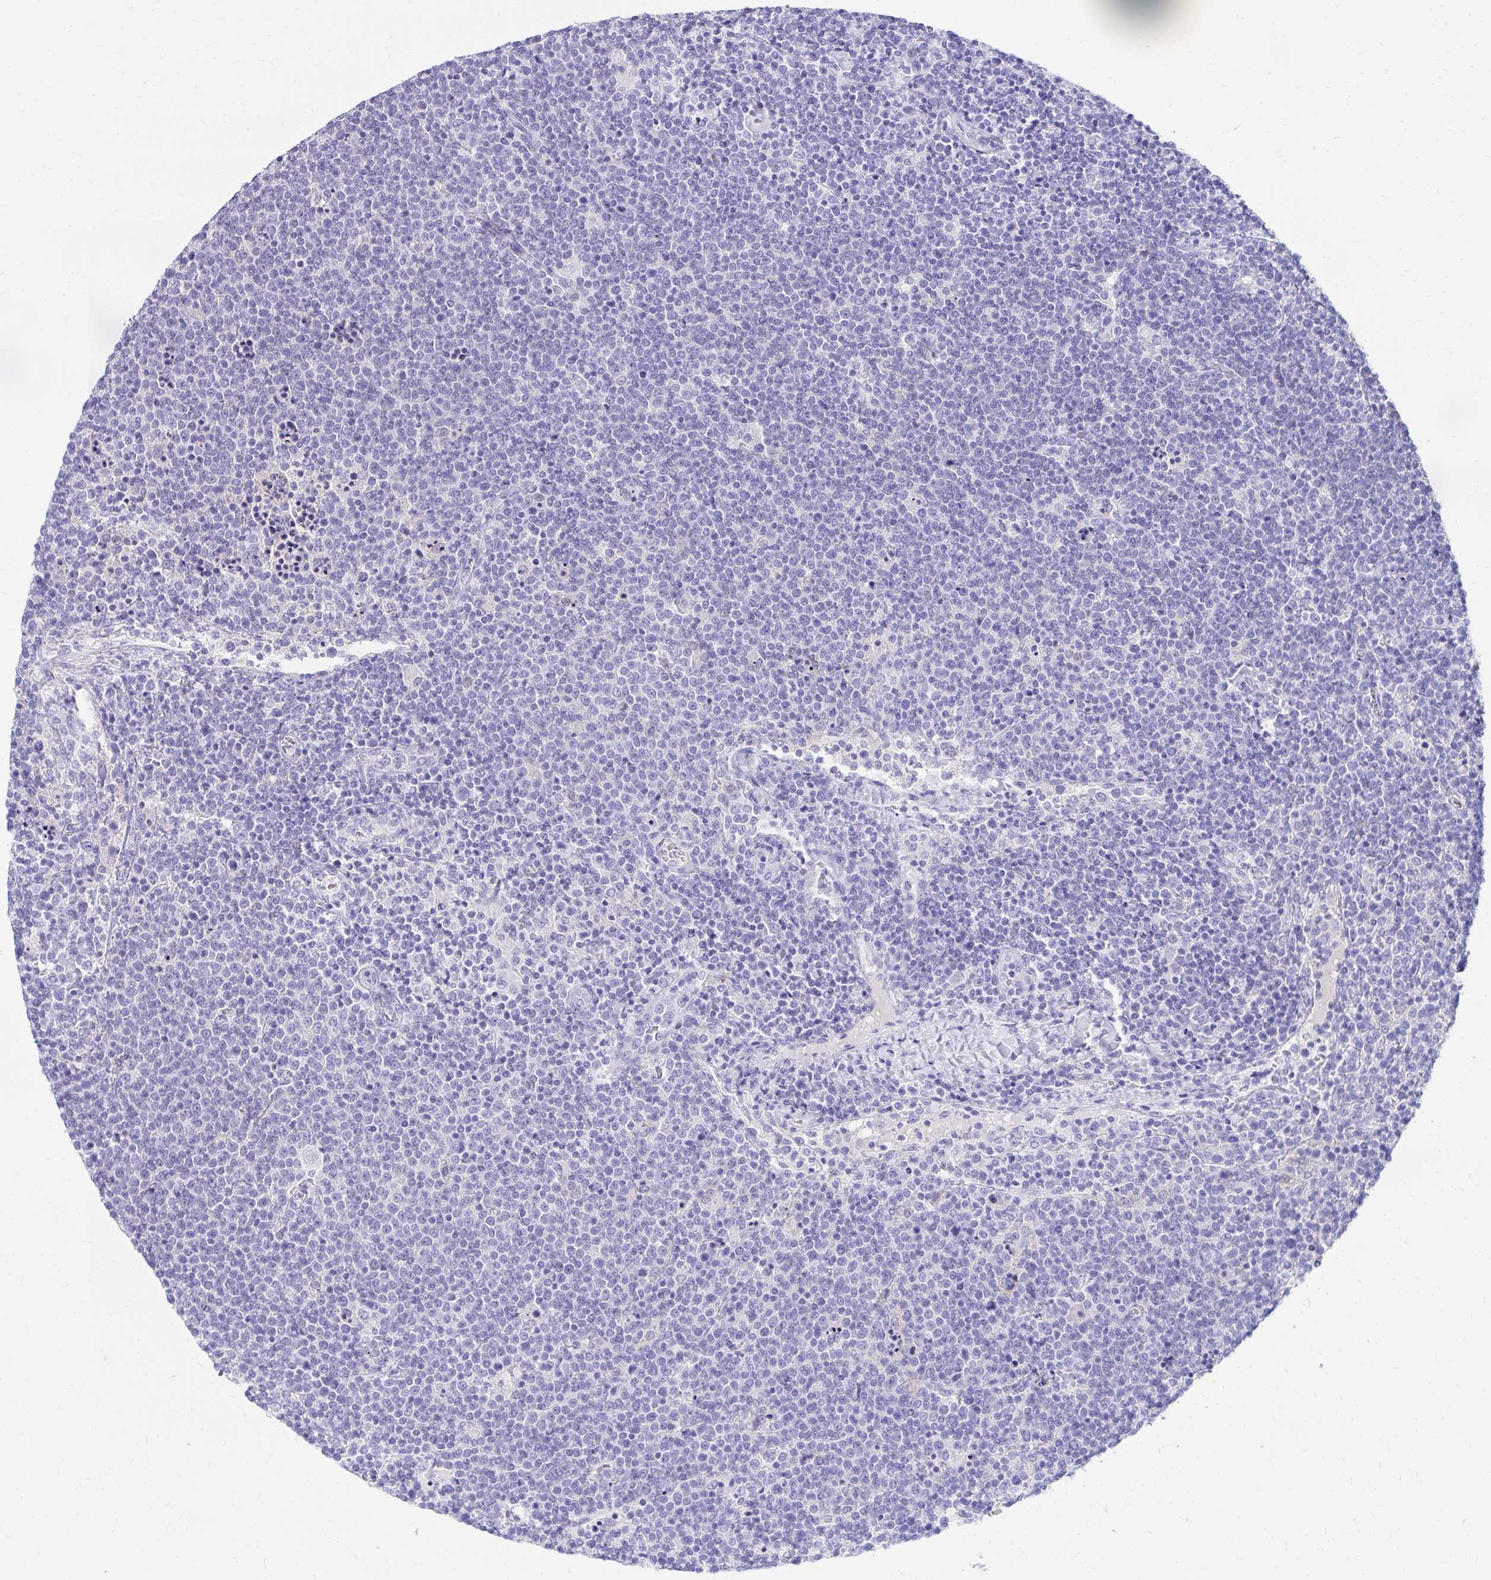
{"staining": {"intensity": "negative", "quantity": "none", "location": "none"}, "tissue": "lymphoma", "cell_type": "Tumor cells", "image_type": "cancer", "snomed": [{"axis": "morphology", "description": "Malignant lymphoma, non-Hodgkin's type, High grade"}, {"axis": "topography", "description": "Lymph node"}], "caption": "Protein analysis of malignant lymphoma, non-Hodgkin's type (high-grade) displays no significant expression in tumor cells. Nuclei are stained in blue.", "gene": "SEC14L3", "patient": {"sex": "male", "age": 61}}